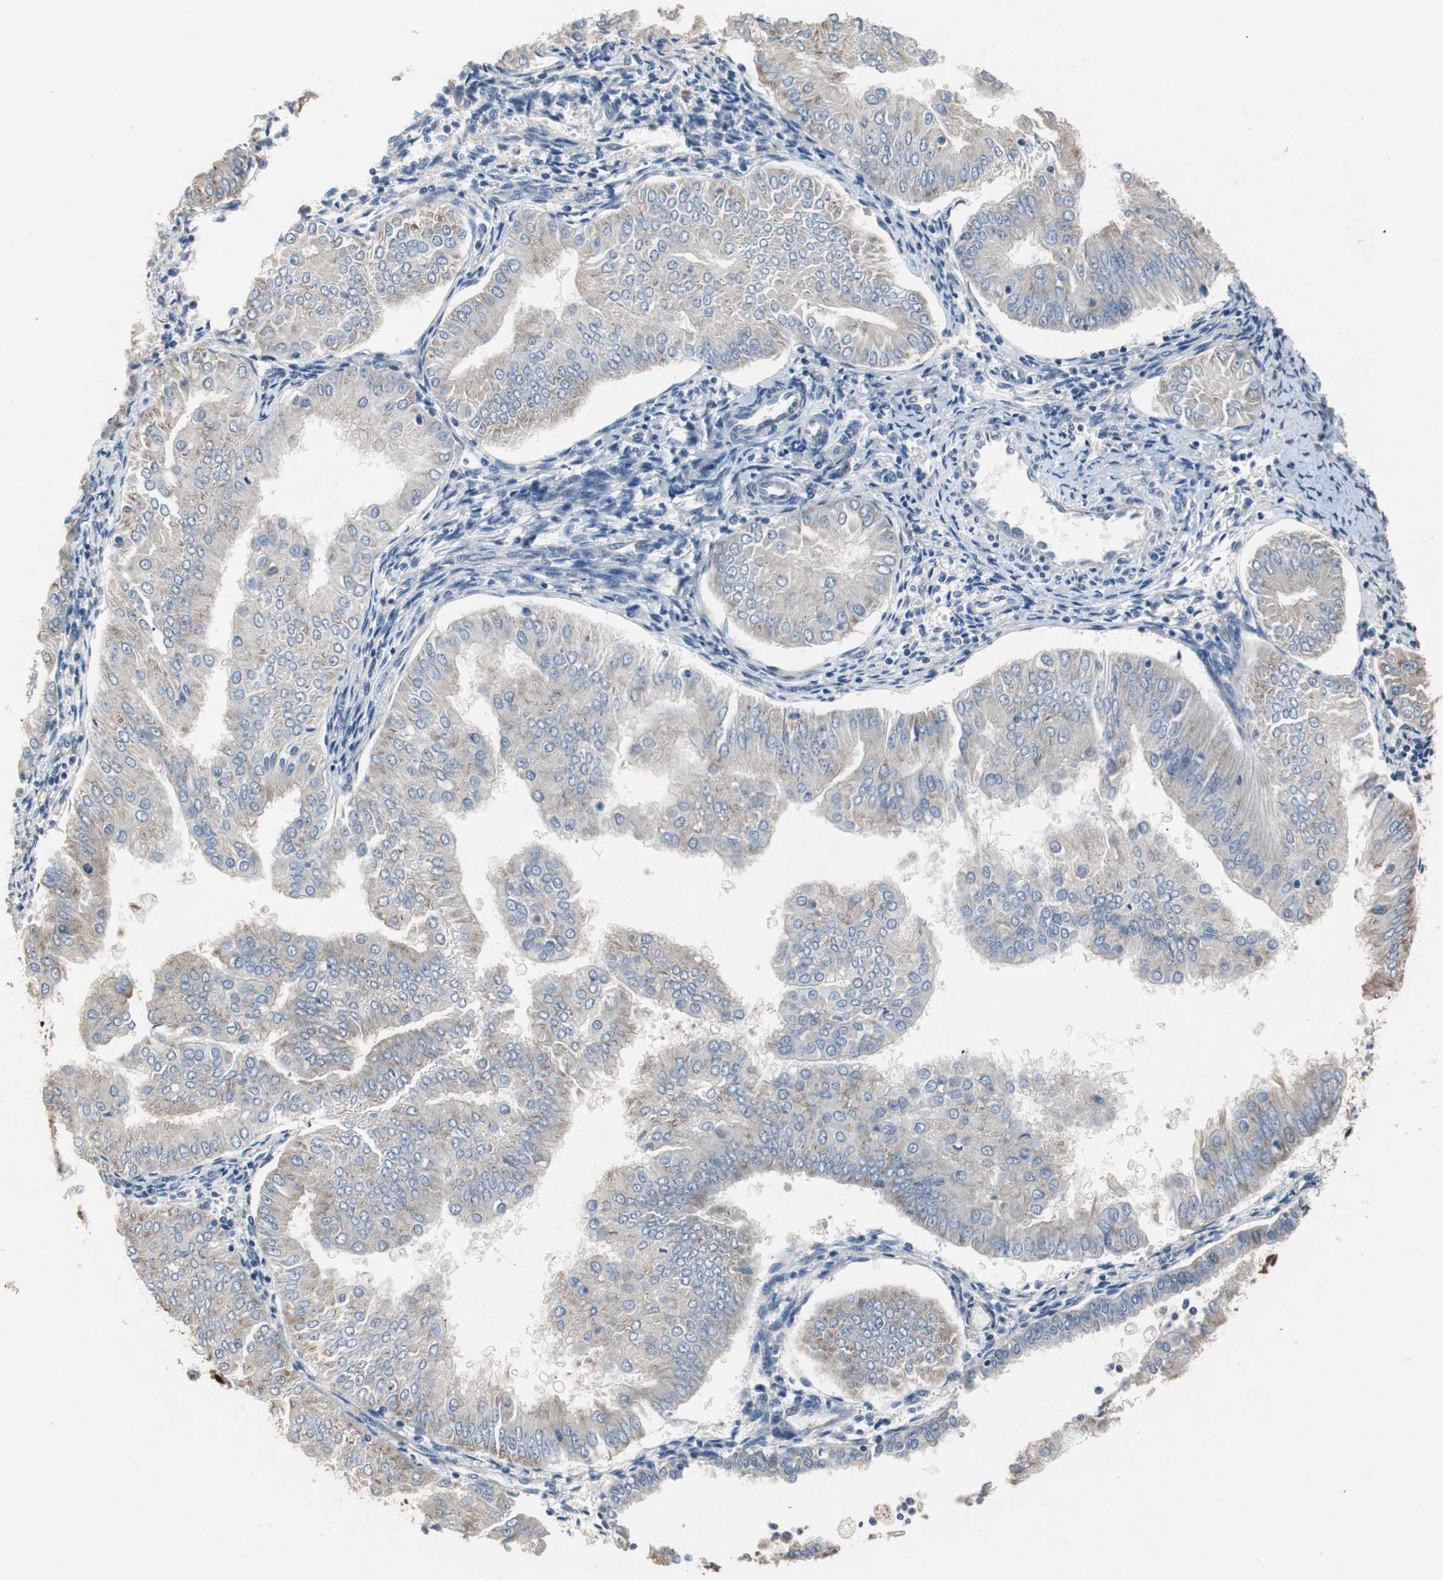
{"staining": {"intensity": "weak", "quantity": "25%-75%", "location": "cytoplasmic/membranous"}, "tissue": "endometrial cancer", "cell_type": "Tumor cells", "image_type": "cancer", "snomed": [{"axis": "morphology", "description": "Adenocarcinoma, NOS"}, {"axis": "topography", "description": "Endometrium"}], "caption": "Immunohistochemistry histopathology image of human endometrial cancer (adenocarcinoma) stained for a protein (brown), which demonstrates low levels of weak cytoplasmic/membranous positivity in about 25%-75% of tumor cells.", "gene": "RPL35", "patient": {"sex": "female", "age": 53}}